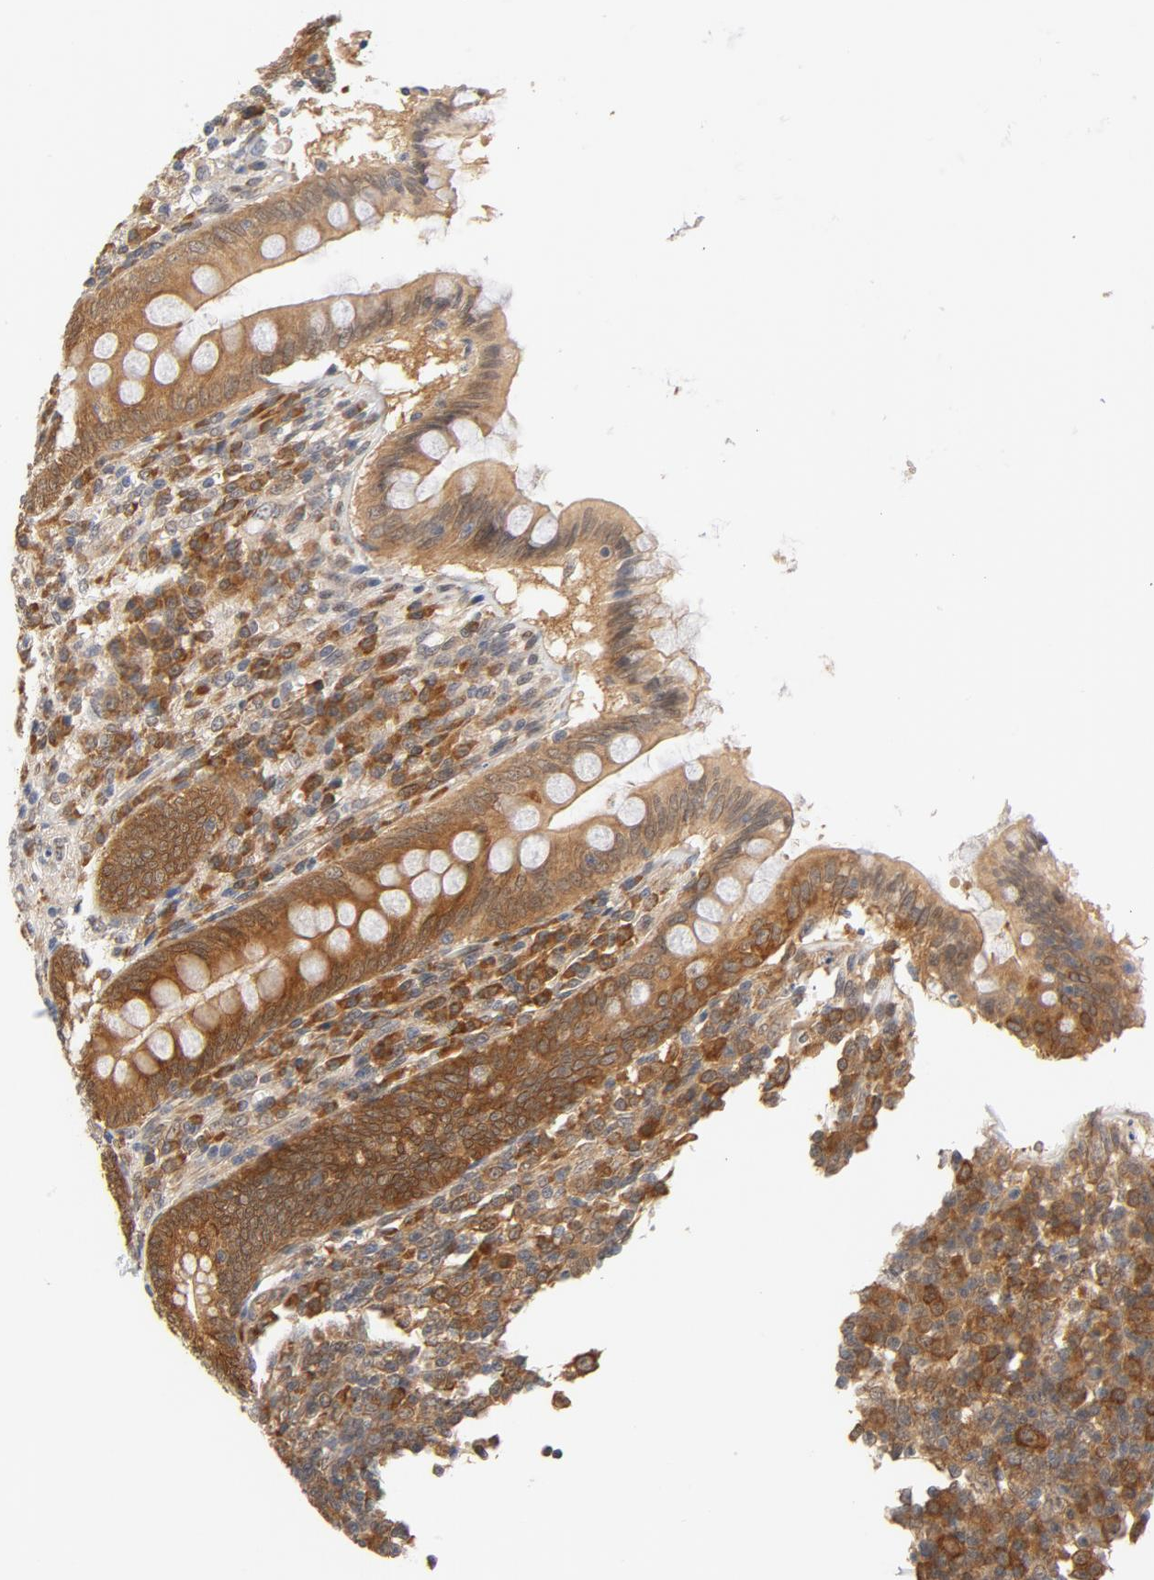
{"staining": {"intensity": "moderate", "quantity": ">75%", "location": "cytoplasmic/membranous"}, "tissue": "appendix", "cell_type": "Glandular cells", "image_type": "normal", "snomed": [{"axis": "morphology", "description": "Normal tissue, NOS"}, {"axis": "topography", "description": "Appendix"}], "caption": "Immunohistochemistry (IHC) (DAB (3,3'-diaminobenzidine)) staining of normal appendix reveals moderate cytoplasmic/membranous protein positivity in approximately >75% of glandular cells.", "gene": "EIF4E", "patient": {"sex": "female", "age": 66}}